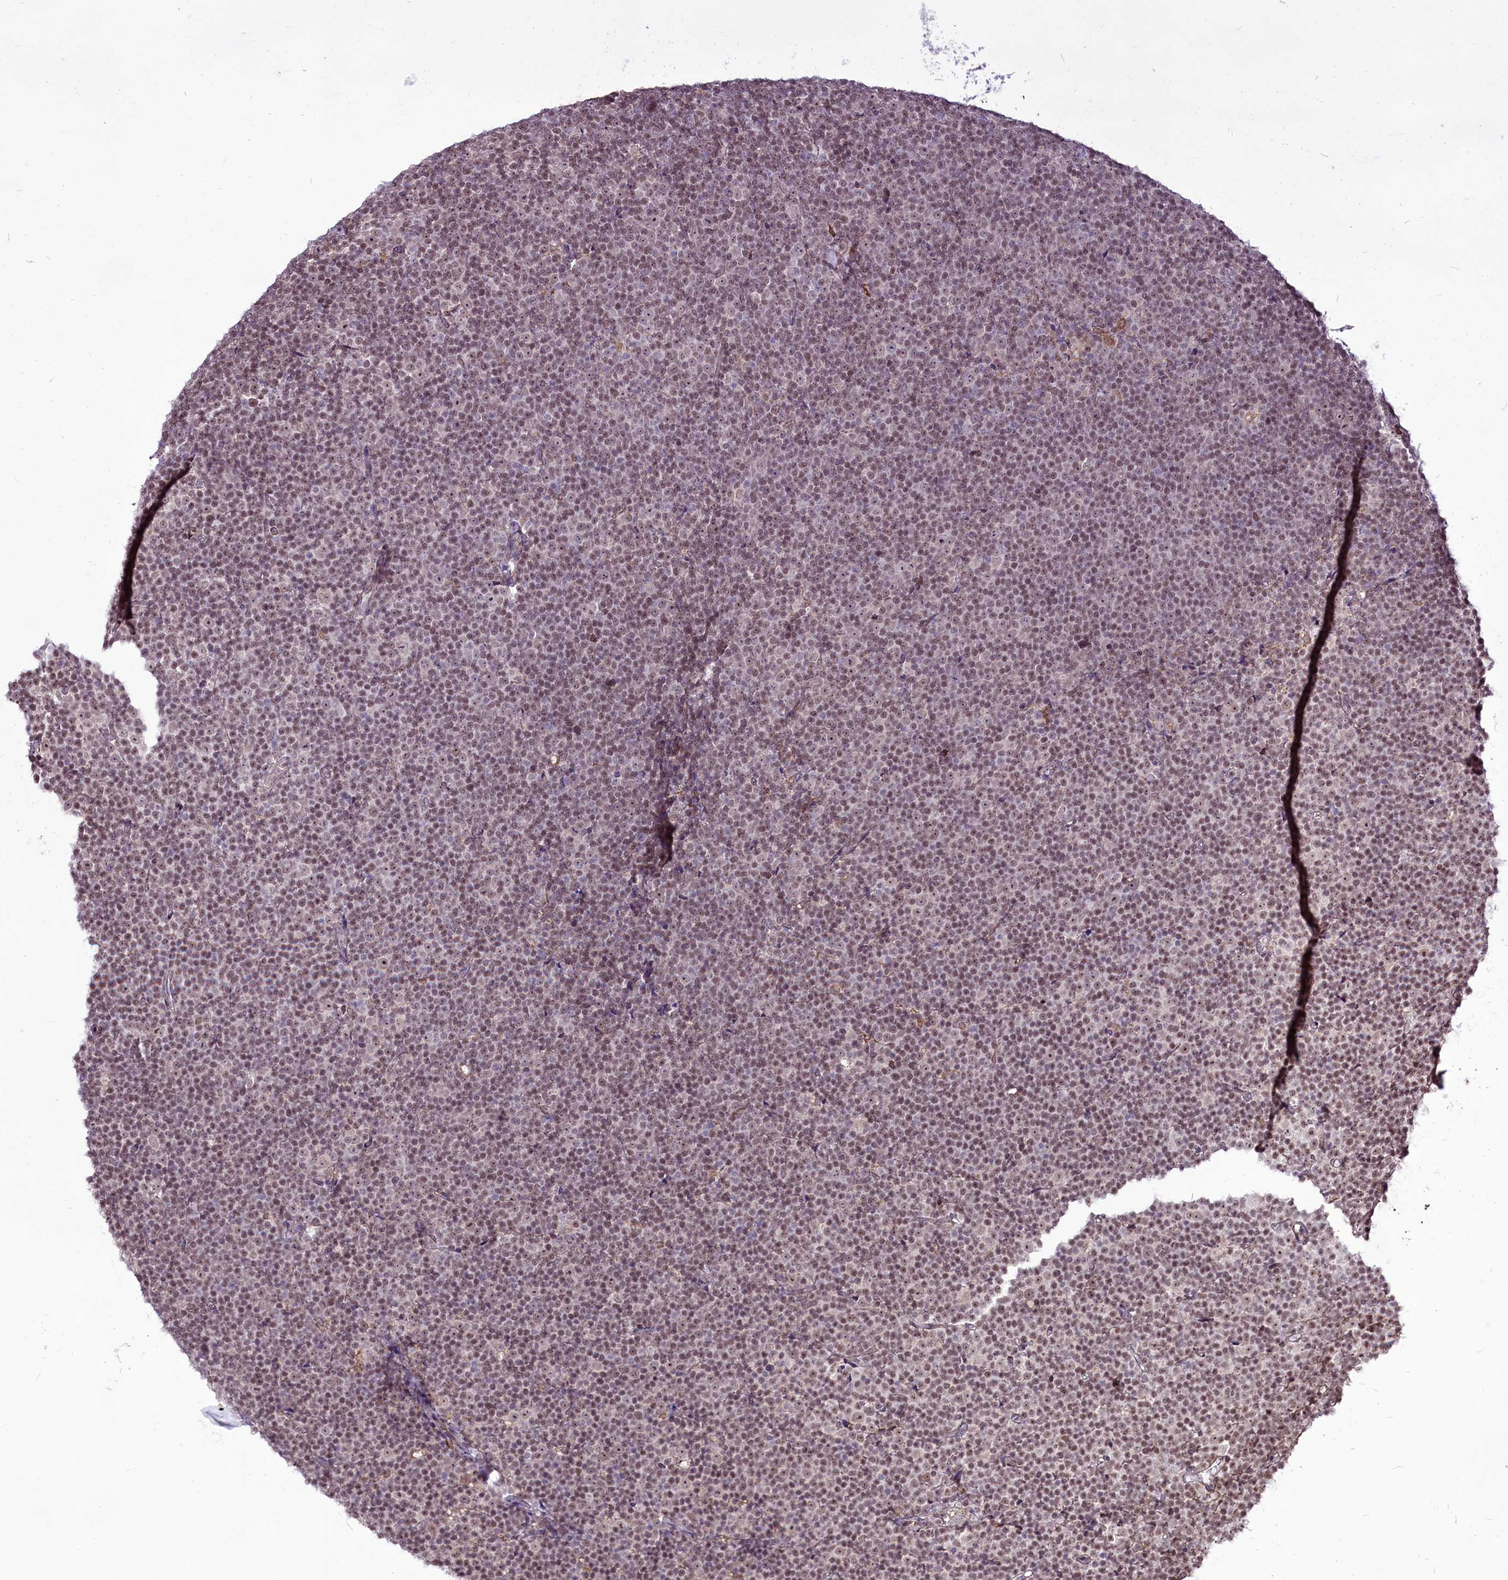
{"staining": {"intensity": "weak", "quantity": ">75%", "location": "nuclear"}, "tissue": "lymphoma", "cell_type": "Tumor cells", "image_type": "cancer", "snomed": [{"axis": "morphology", "description": "Malignant lymphoma, non-Hodgkin's type, Low grade"}, {"axis": "topography", "description": "Lymph node"}], "caption": "Human malignant lymphoma, non-Hodgkin's type (low-grade) stained for a protein (brown) exhibits weak nuclear positive expression in approximately >75% of tumor cells.", "gene": "RSBN1", "patient": {"sex": "female", "age": 67}}